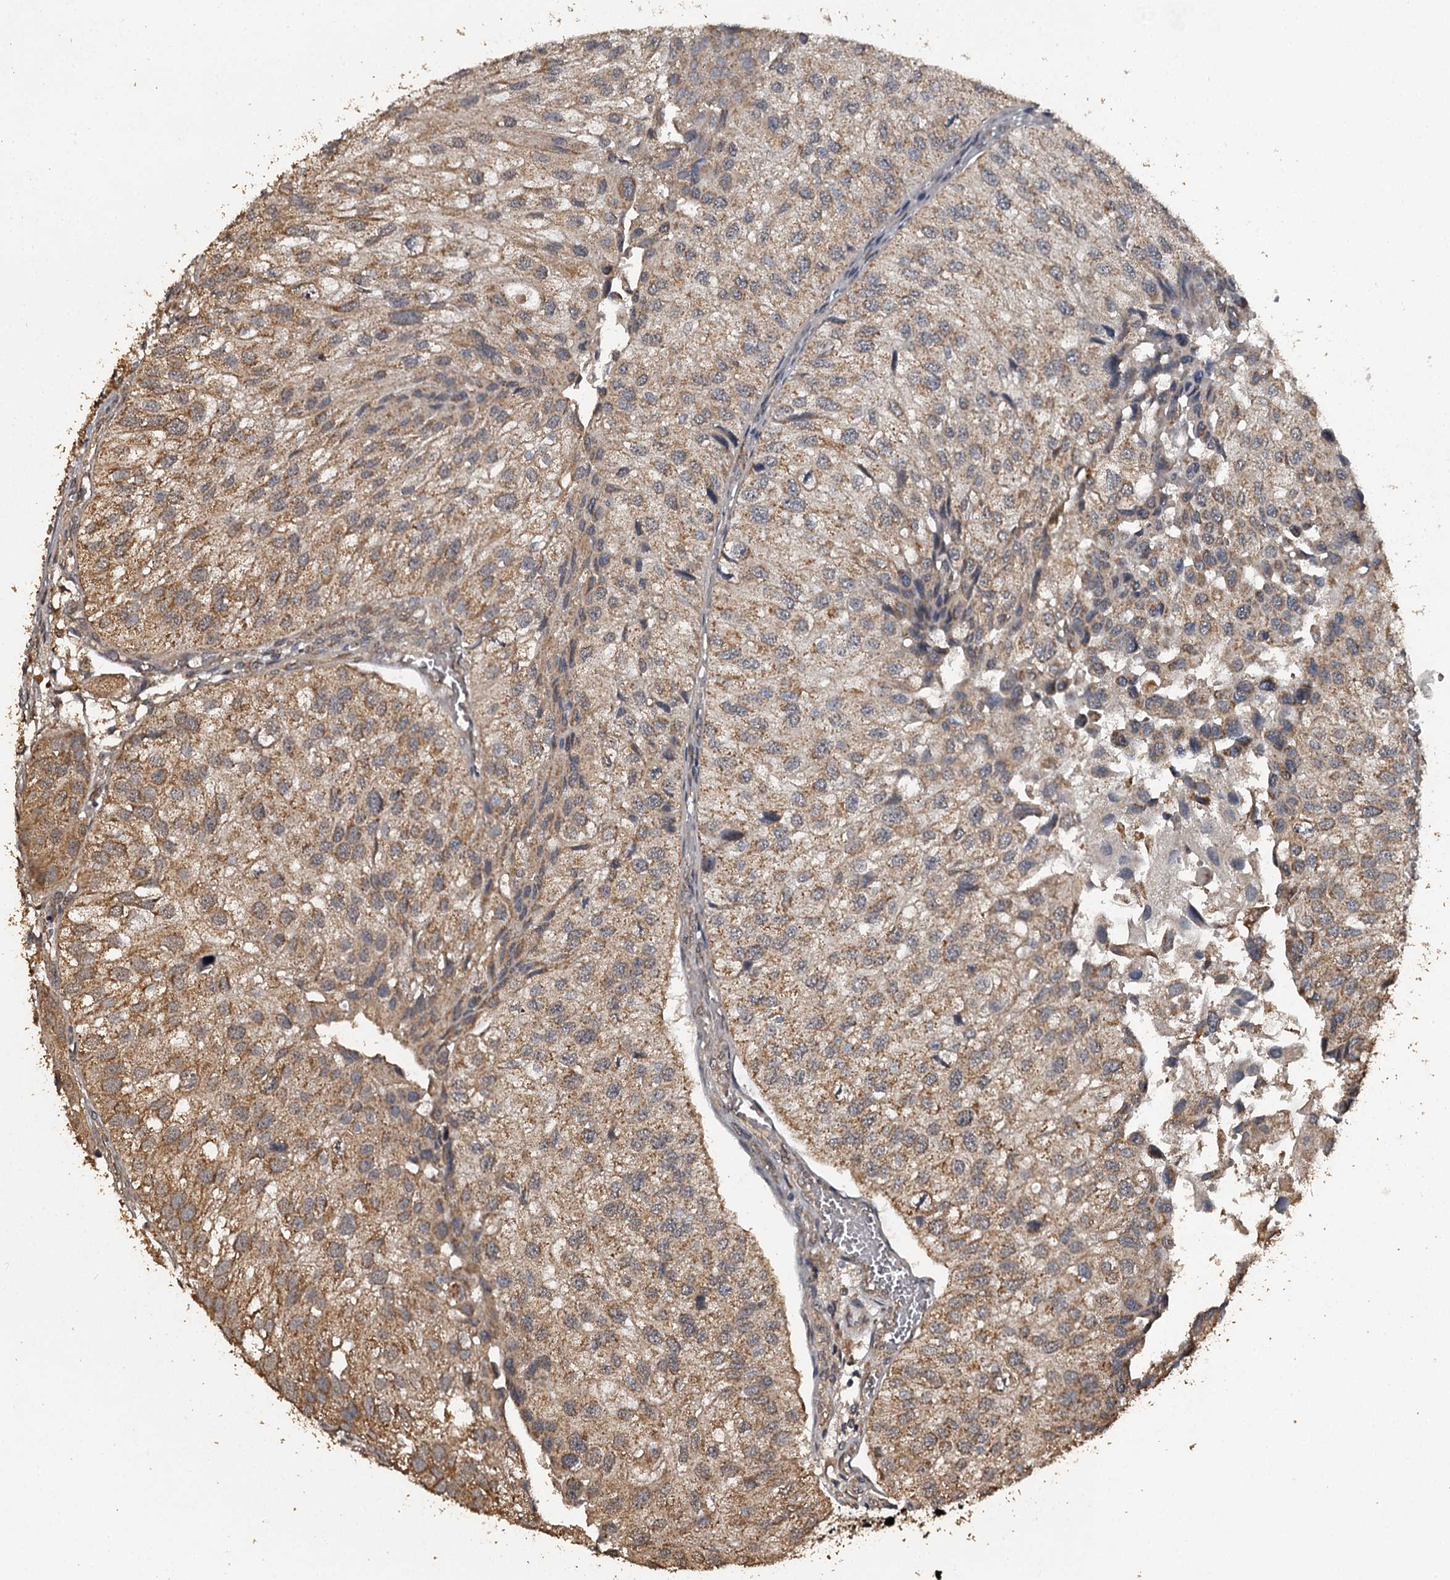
{"staining": {"intensity": "moderate", "quantity": ">75%", "location": "cytoplasmic/membranous"}, "tissue": "urothelial cancer", "cell_type": "Tumor cells", "image_type": "cancer", "snomed": [{"axis": "morphology", "description": "Urothelial carcinoma, Low grade"}, {"axis": "topography", "description": "Urinary bladder"}], "caption": "Urothelial carcinoma (low-grade) tissue reveals moderate cytoplasmic/membranous staining in approximately >75% of tumor cells The protein of interest is shown in brown color, while the nuclei are stained blue.", "gene": "WIPI1", "patient": {"sex": "female", "age": 89}}